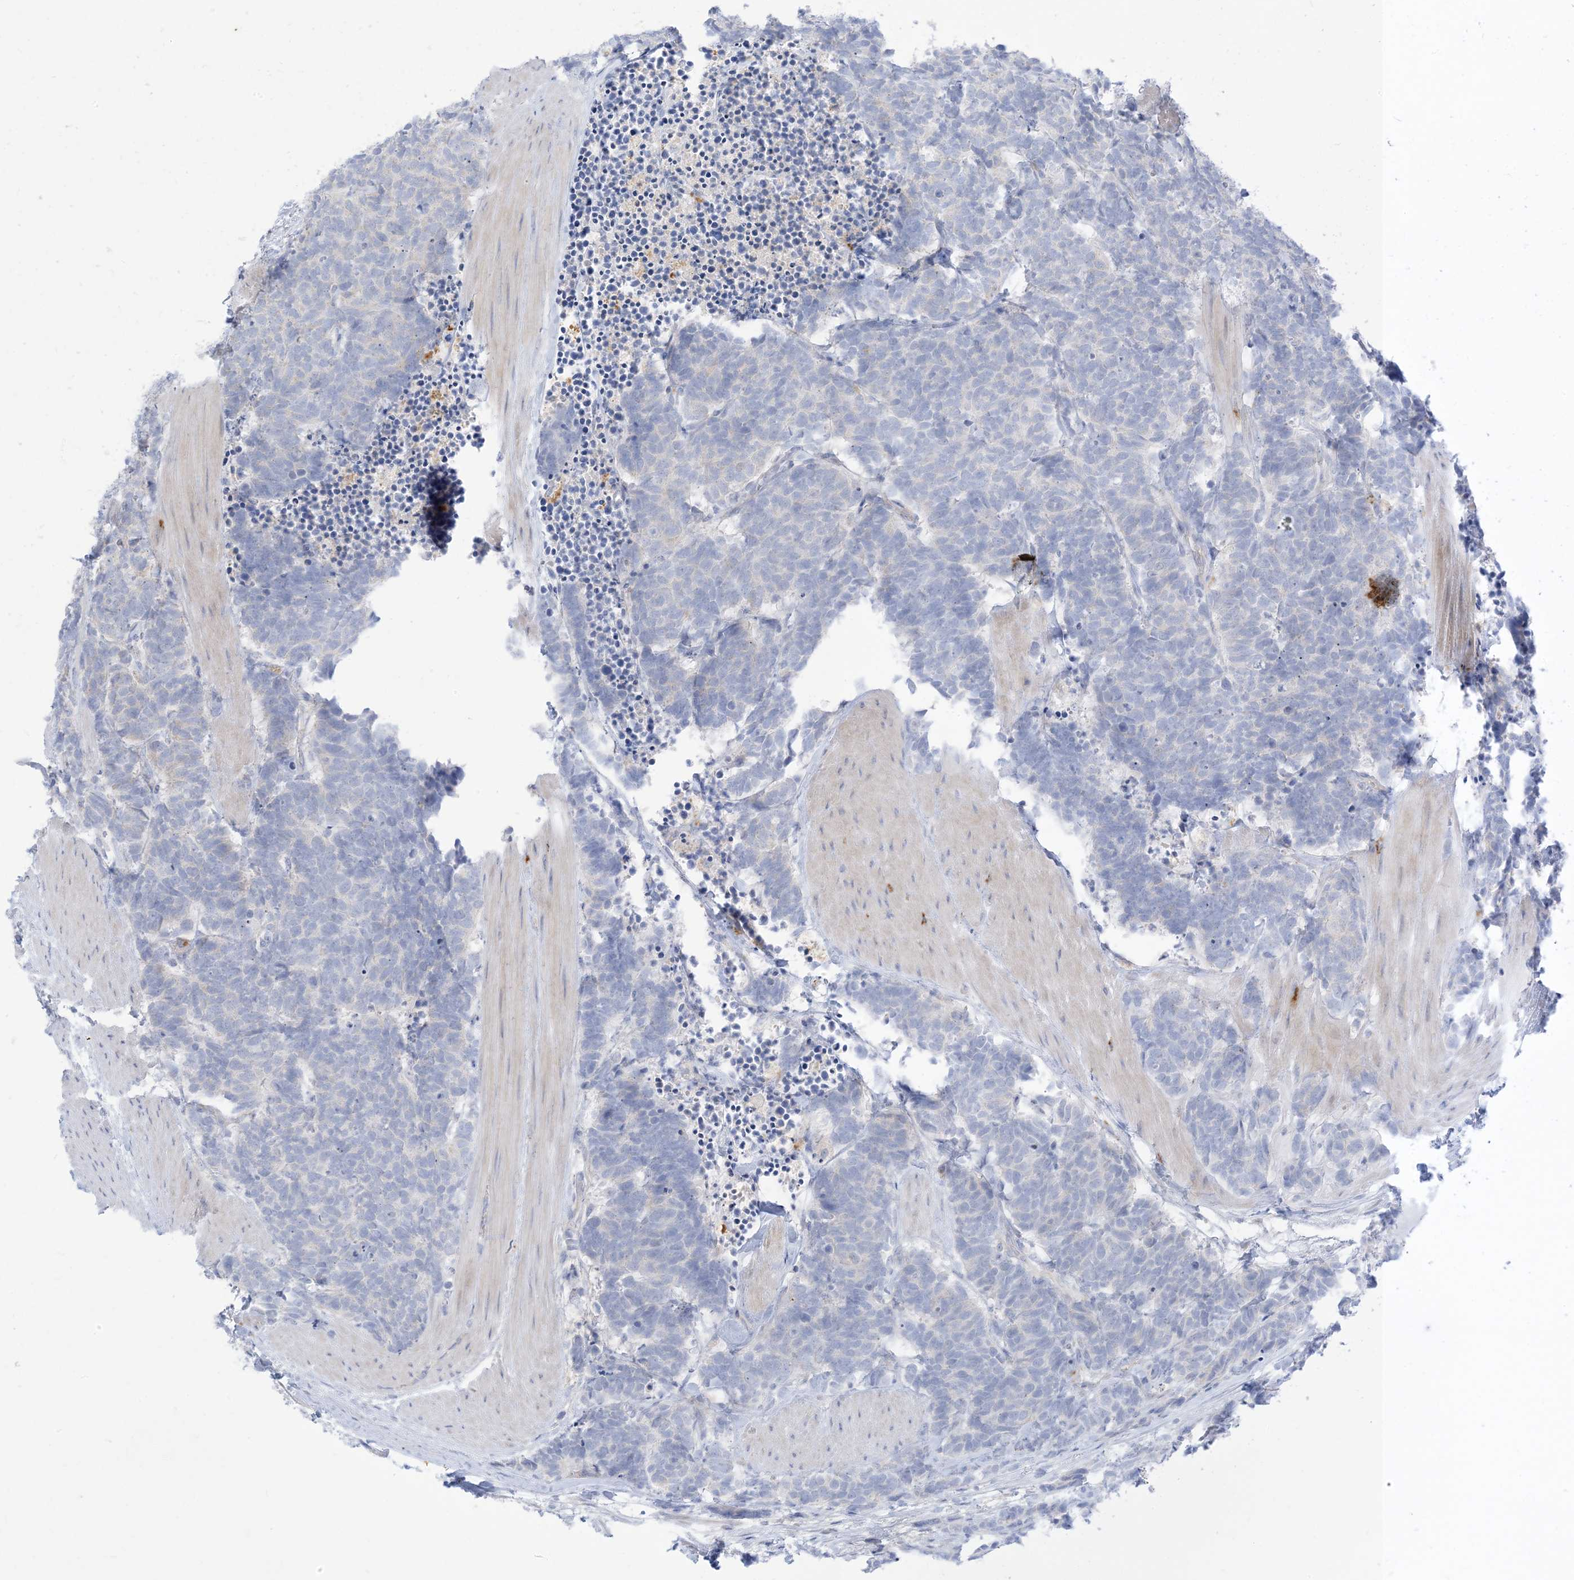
{"staining": {"intensity": "negative", "quantity": "none", "location": "none"}, "tissue": "carcinoid", "cell_type": "Tumor cells", "image_type": "cancer", "snomed": [{"axis": "morphology", "description": "Carcinoma, NOS"}, {"axis": "morphology", "description": "Carcinoid, malignant, NOS"}, {"axis": "topography", "description": "Urinary bladder"}], "caption": "IHC image of neoplastic tissue: carcinoid stained with DAB (3,3'-diaminobenzidine) exhibits no significant protein staining in tumor cells.", "gene": "XIRP2", "patient": {"sex": "male", "age": 57}}